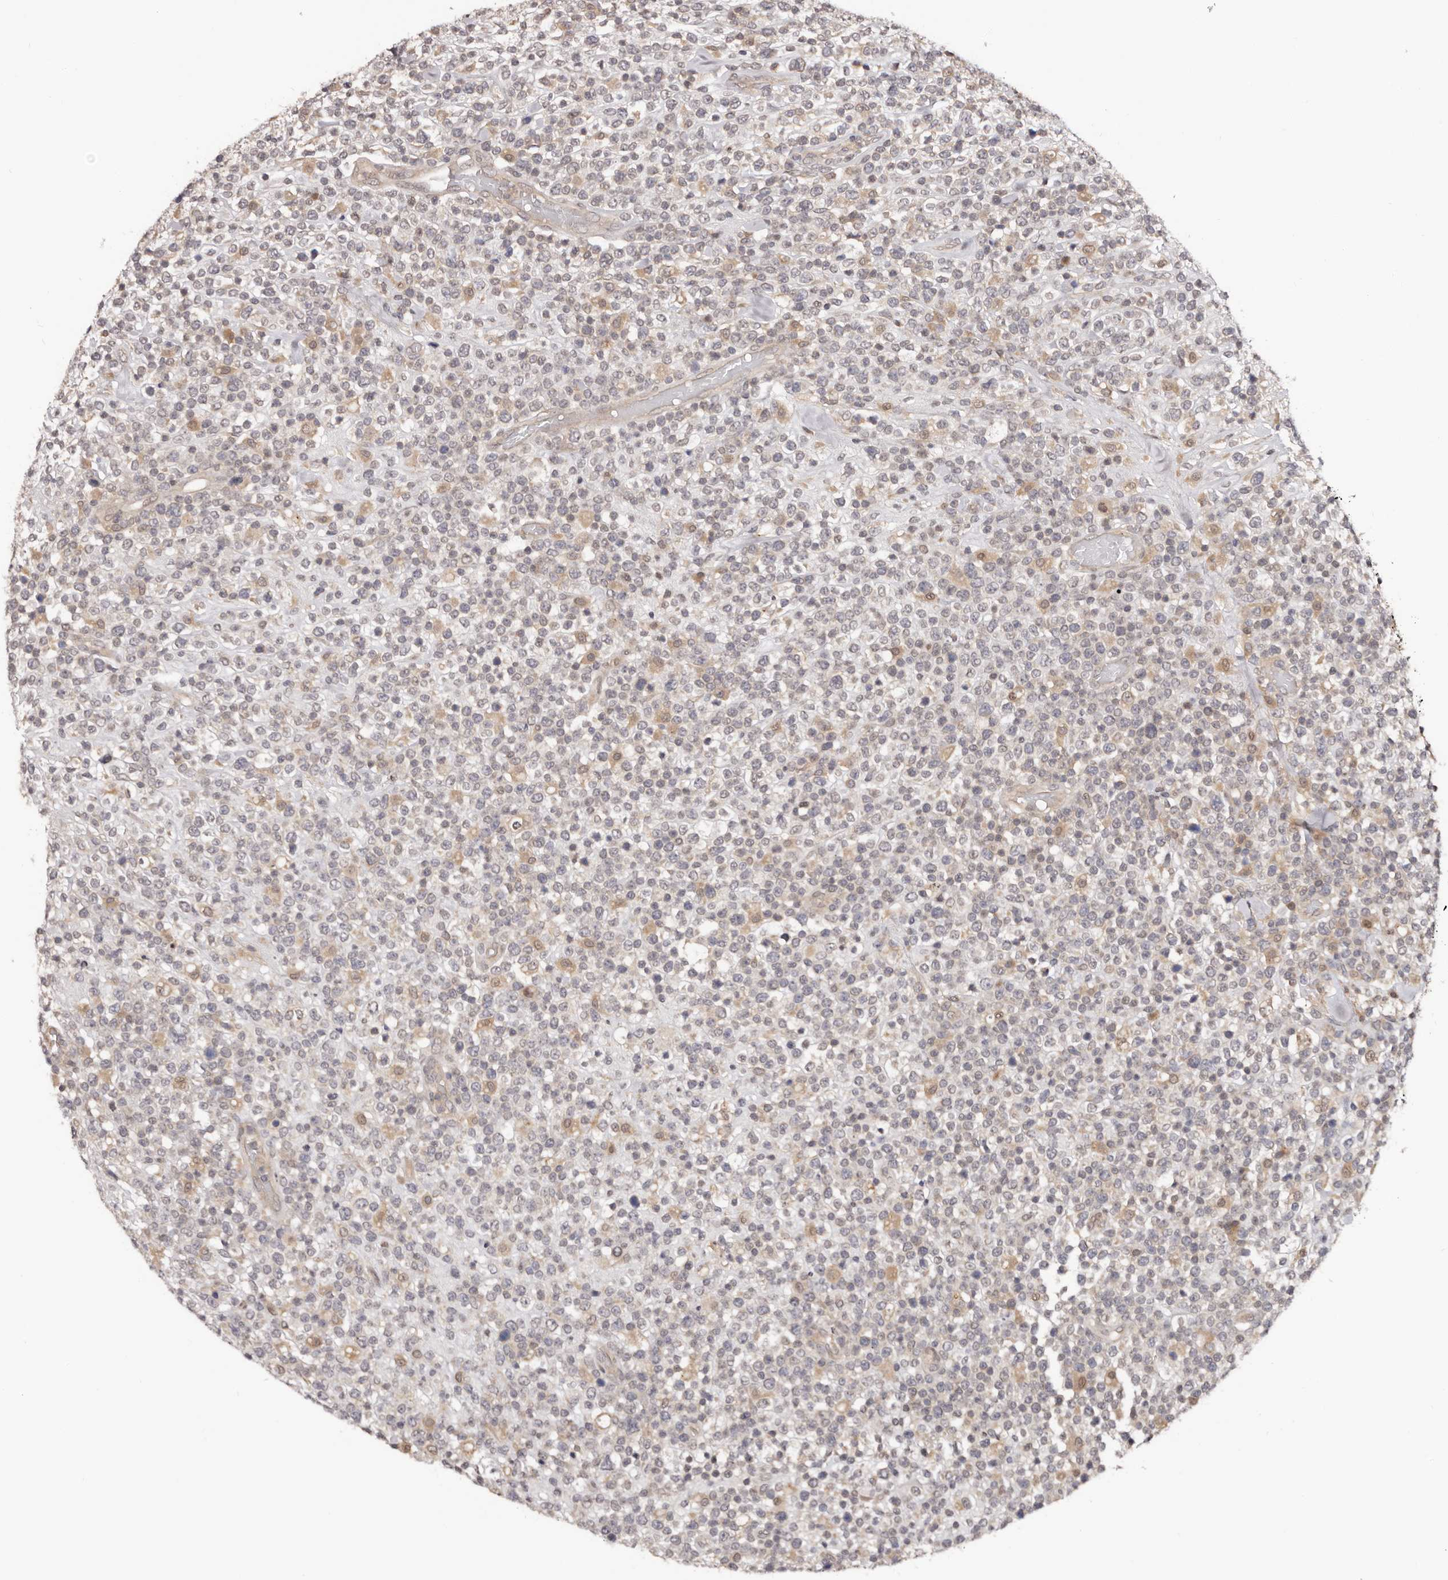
{"staining": {"intensity": "negative", "quantity": "none", "location": "none"}, "tissue": "lymphoma", "cell_type": "Tumor cells", "image_type": "cancer", "snomed": [{"axis": "morphology", "description": "Malignant lymphoma, non-Hodgkin's type, High grade"}, {"axis": "topography", "description": "Colon"}], "caption": "Tumor cells are negative for protein expression in human lymphoma.", "gene": "MDP1", "patient": {"sex": "female", "age": 53}}